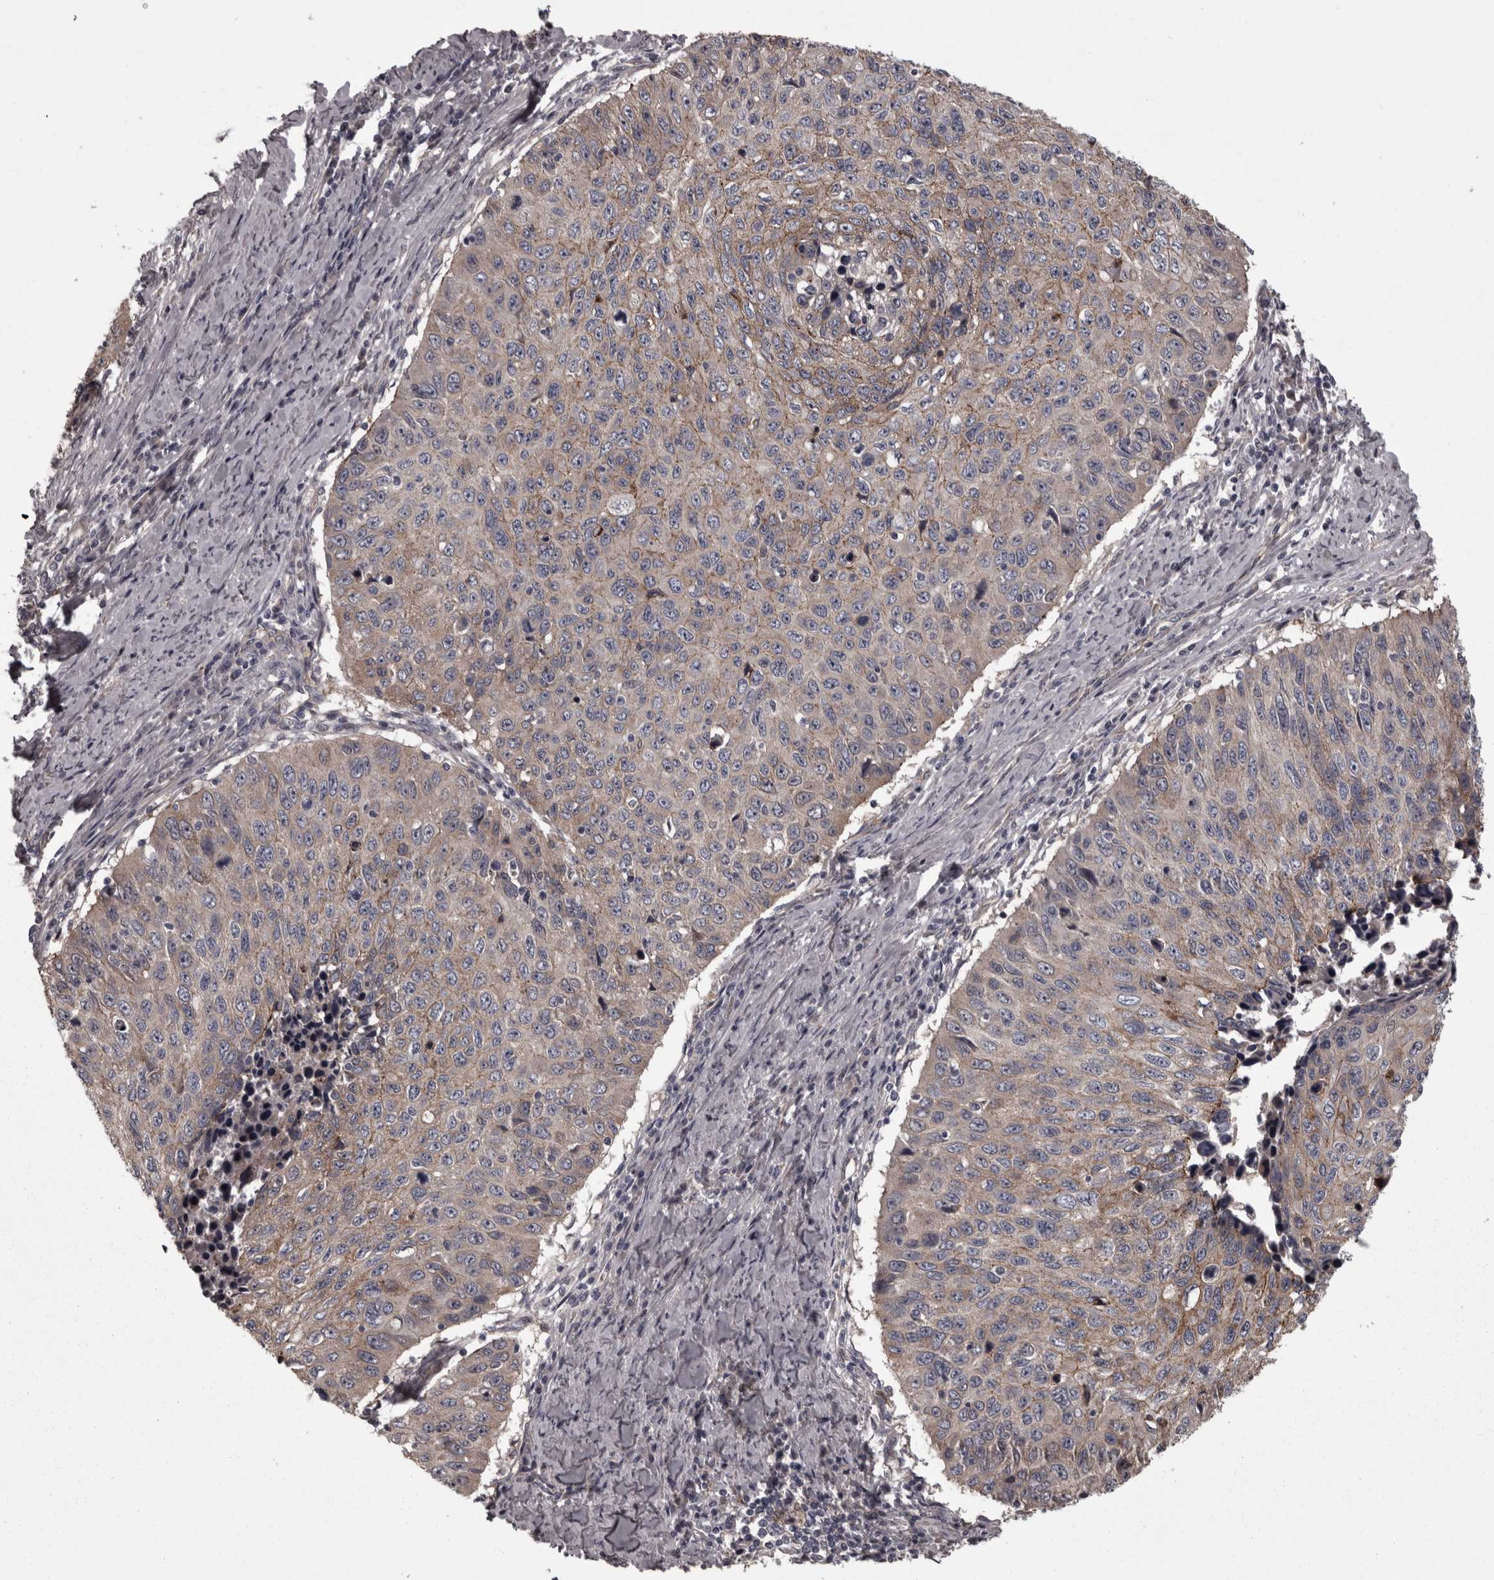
{"staining": {"intensity": "weak", "quantity": "25%-75%", "location": "cytoplasmic/membranous"}, "tissue": "cervical cancer", "cell_type": "Tumor cells", "image_type": "cancer", "snomed": [{"axis": "morphology", "description": "Squamous cell carcinoma, NOS"}, {"axis": "topography", "description": "Cervix"}], "caption": "The photomicrograph shows a brown stain indicating the presence of a protein in the cytoplasmic/membranous of tumor cells in cervical cancer (squamous cell carcinoma). (brown staining indicates protein expression, while blue staining denotes nuclei).", "gene": "PCDH17", "patient": {"sex": "female", "age": 53}}